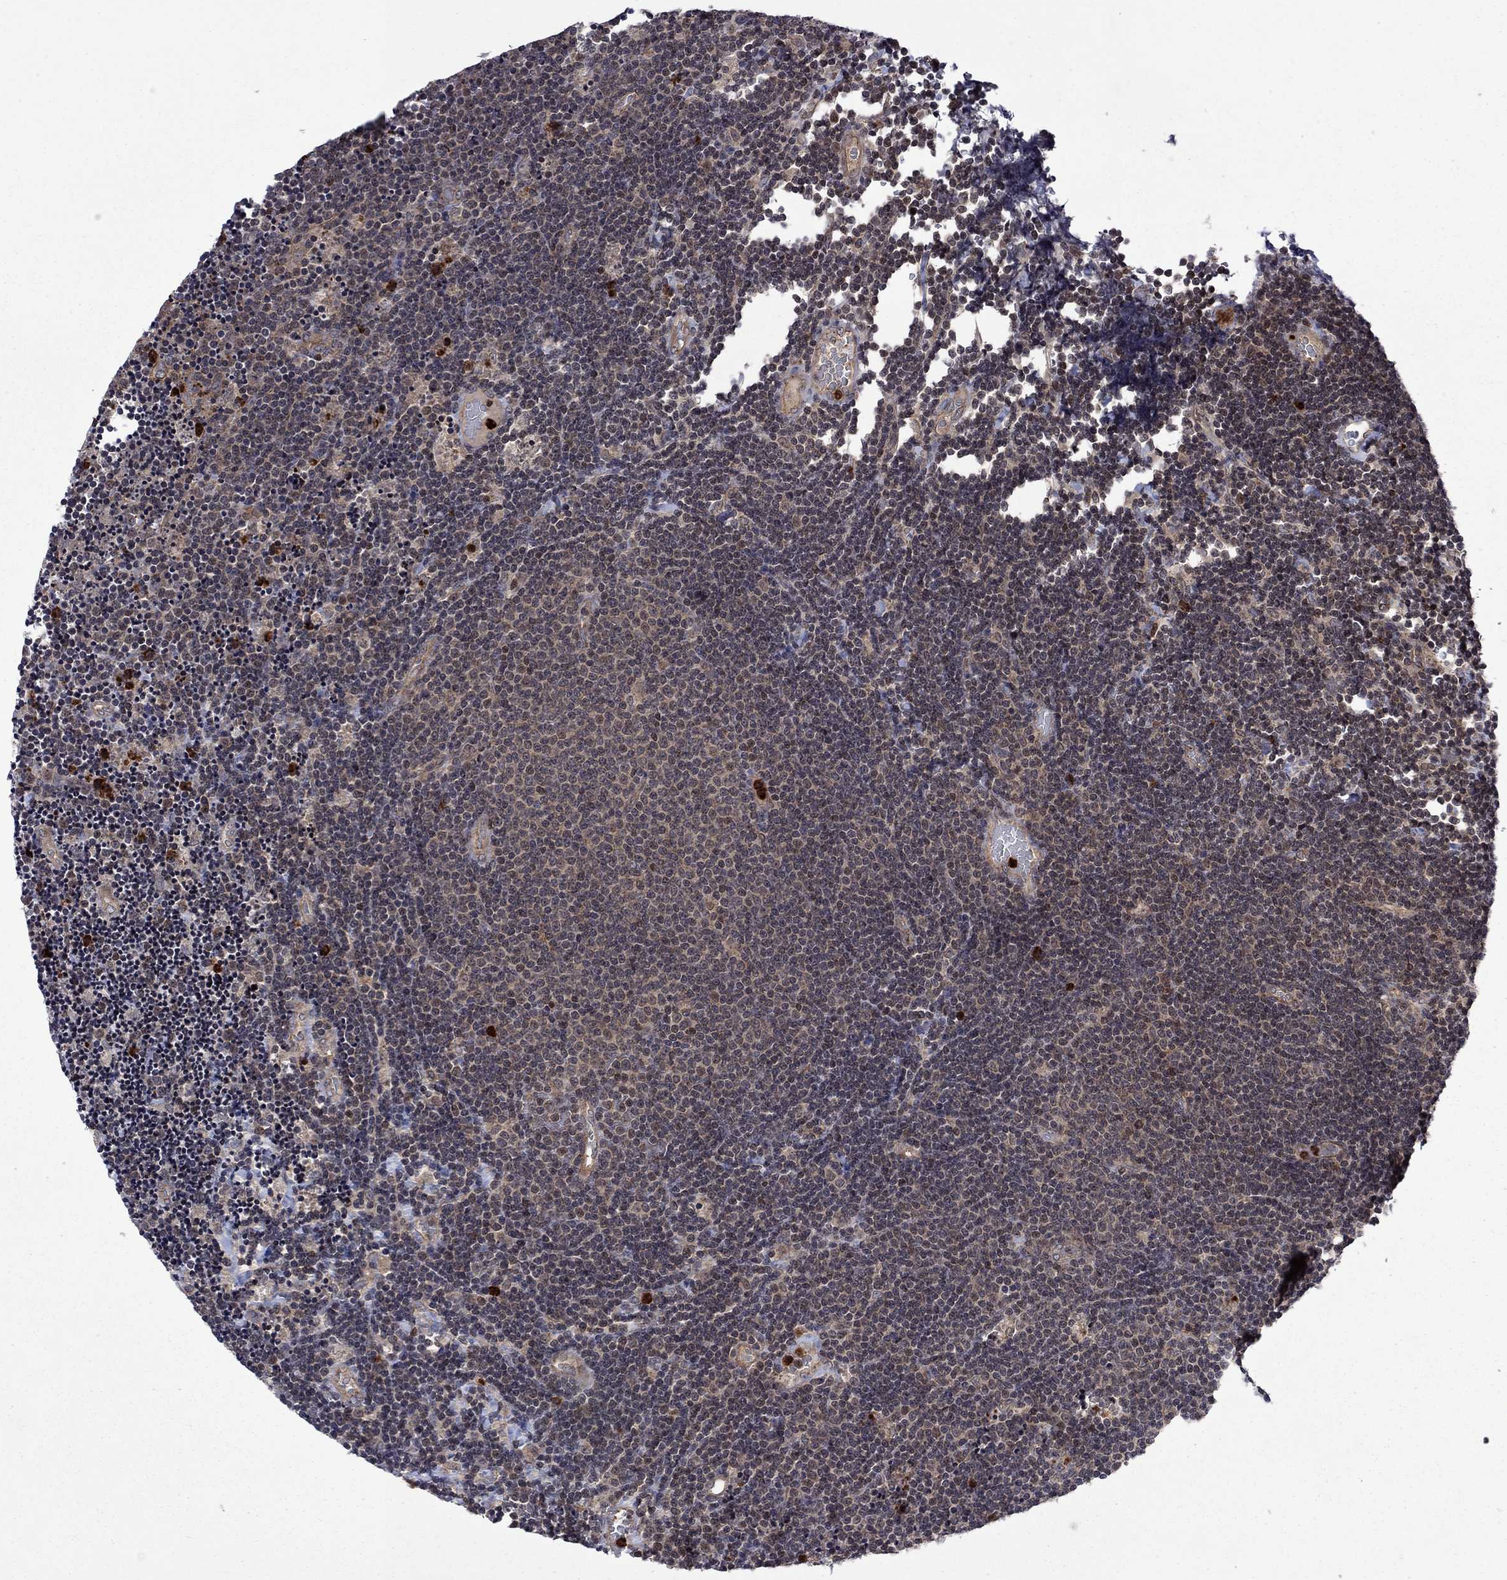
{"staining": {"intensity": "negative", "quantity": "none", "location": "none"}, "tissue": "lymphoma", "cell_type": "Tumor cells", "image_type": "cancer", "snomed": [{"axis": "morphology", "description": "Malignant lymphoma, non-Hodgkin's type, Low grade"}, {"axis": "topography", "description": "Brain"}], "caption": "Immunohistochemical staining of human low-grade malignant lymphoma, non-Hodgkin's type displays no significant staining in tumor cells. (DAB (3,3'-diaminobenzidine) immunohistochemistry (IHC) with hematoxylin counter stain).", "gene": "TMEM33", "patient": {"sex": "female", "age": 66}}